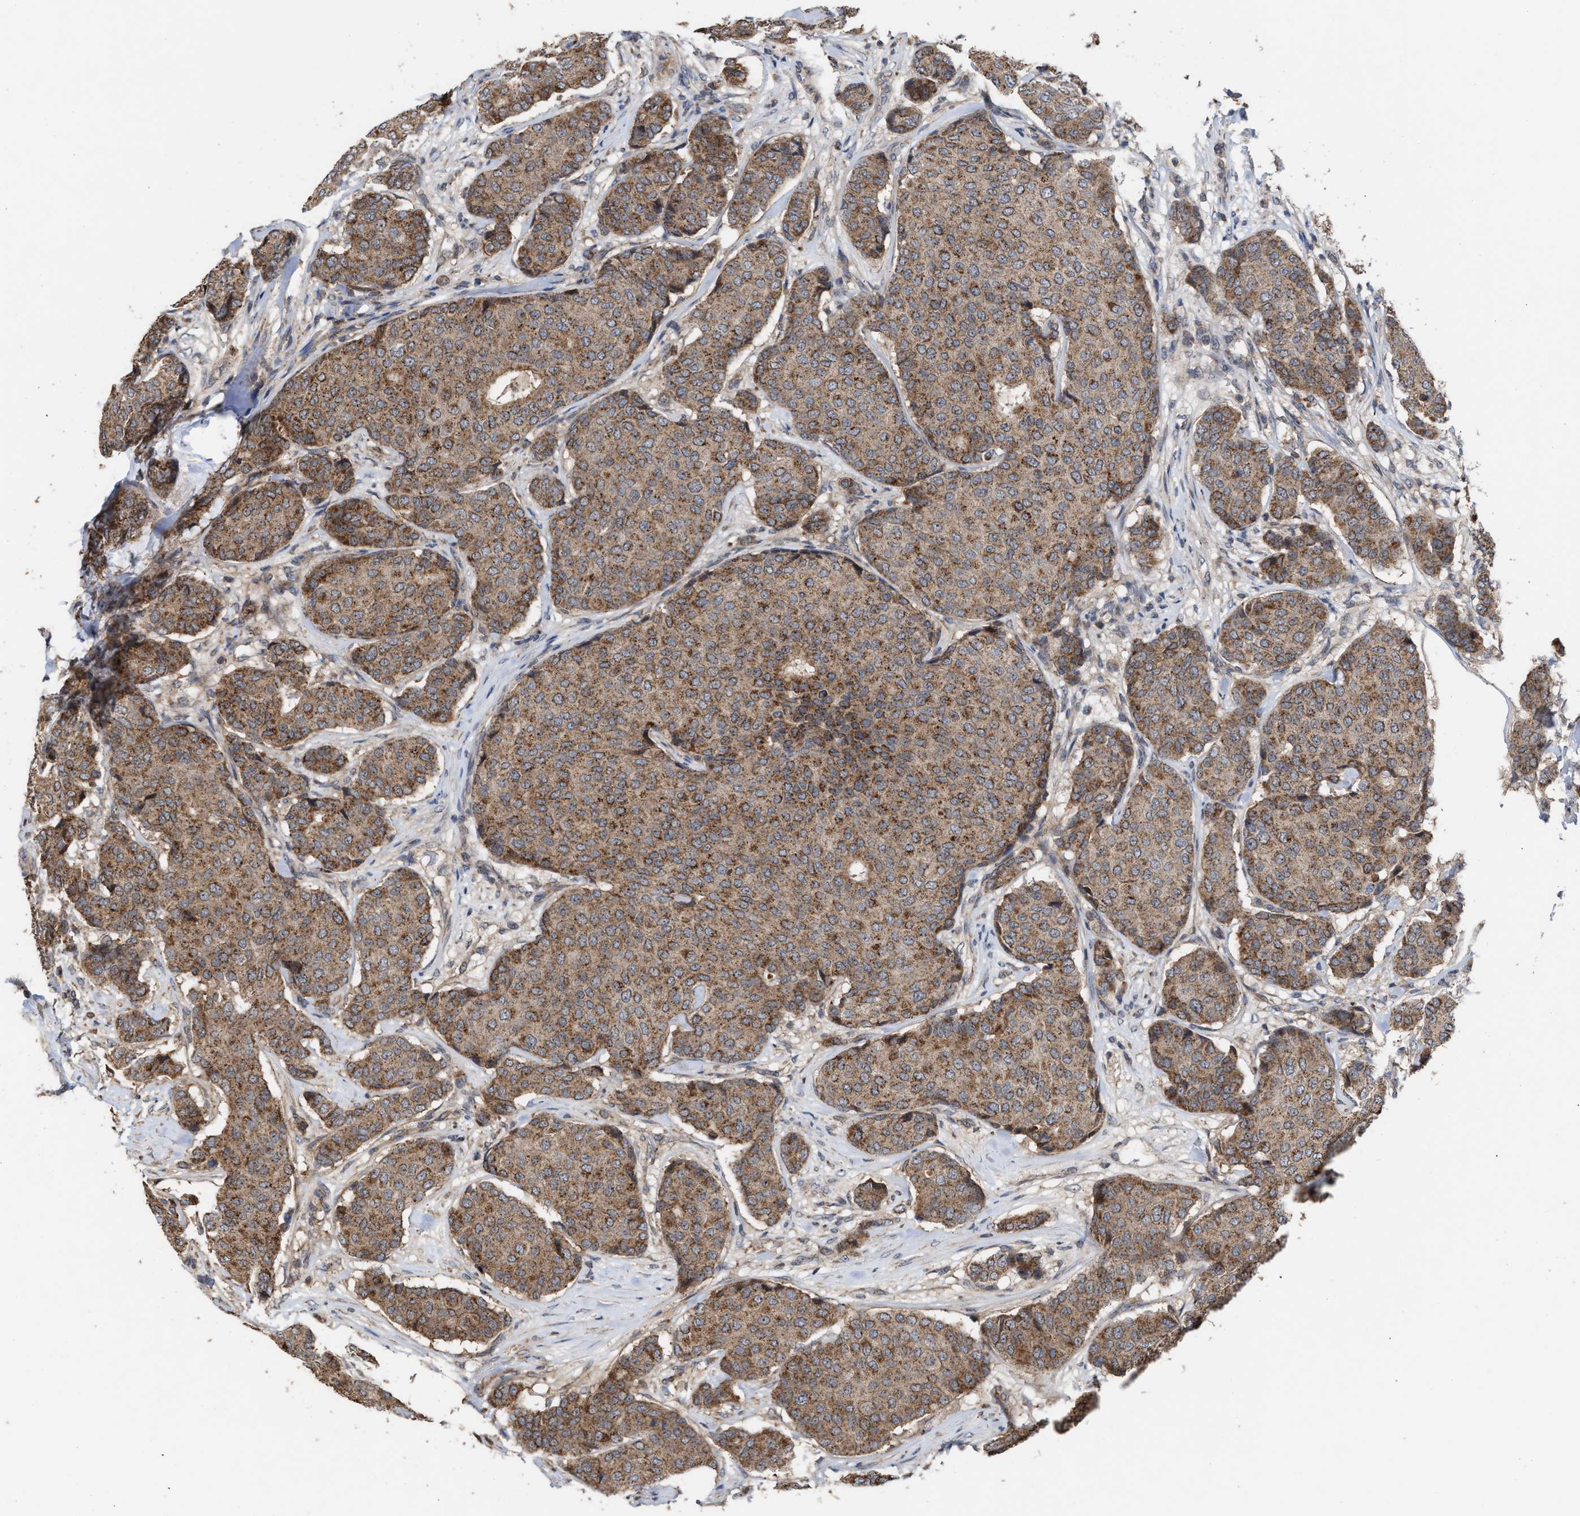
{"staining": {"intensity": "moderate", "quantity": ">75%", "location": "cytoplasmic/membranous"}, "tissue": "breast cancer", "cell_type": "Tumor cells", "image_type": "cancer", "snomed": [{"axis": "morphology", "description": "Duct carcinoma"}, {"axis": "topography", "description": "Breast"}], "caption": "Intraductal carcinoma (breast) was stained to show a protein in brown. There is medium levels of moderate cytoplasmic/membranous staining in approximately >75% of tumor cells.", "gene": "EXOSC2", "patient": {"sex": "female", "age": 75}}